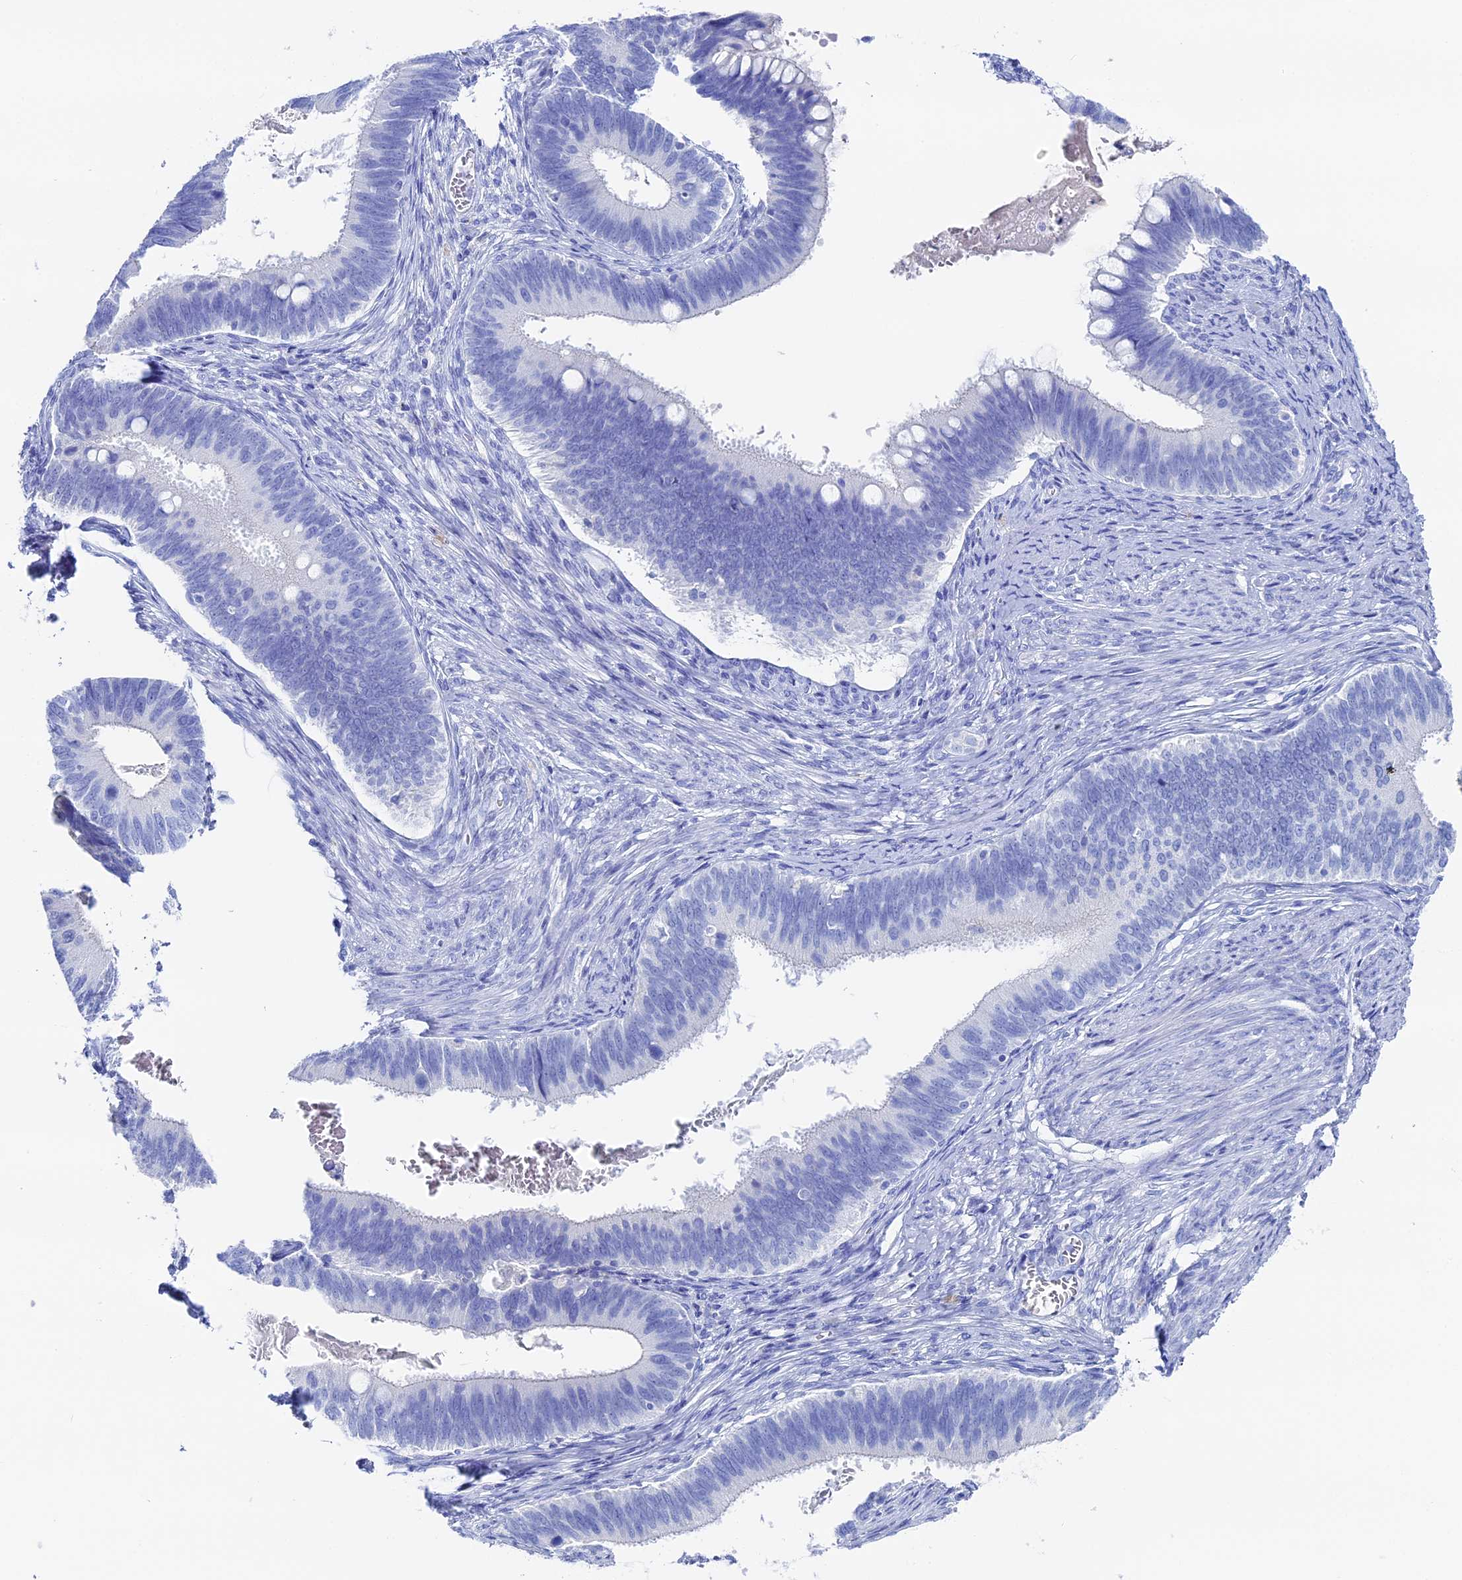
{"staining": {"intensity": "negative", "quantity": "none", "location": "none"}, "tissue": "cervical cancer", "cell_type": "Tumor cells", "image_type": "cancer", "snomed": [{"axis": "morphology", "description": "Adenocarcinoma, NOS"}, {"axis": "topography", "description": "Cervix"}], "caption": "Photomicrograph shows no protein expression in tumor cells of adenocarcinoma (cervical) tissue. (IHC, brightfield microscopy, high magnification).", "gene": "UNC119", "patient": {"sex": "female", "age": 42}}